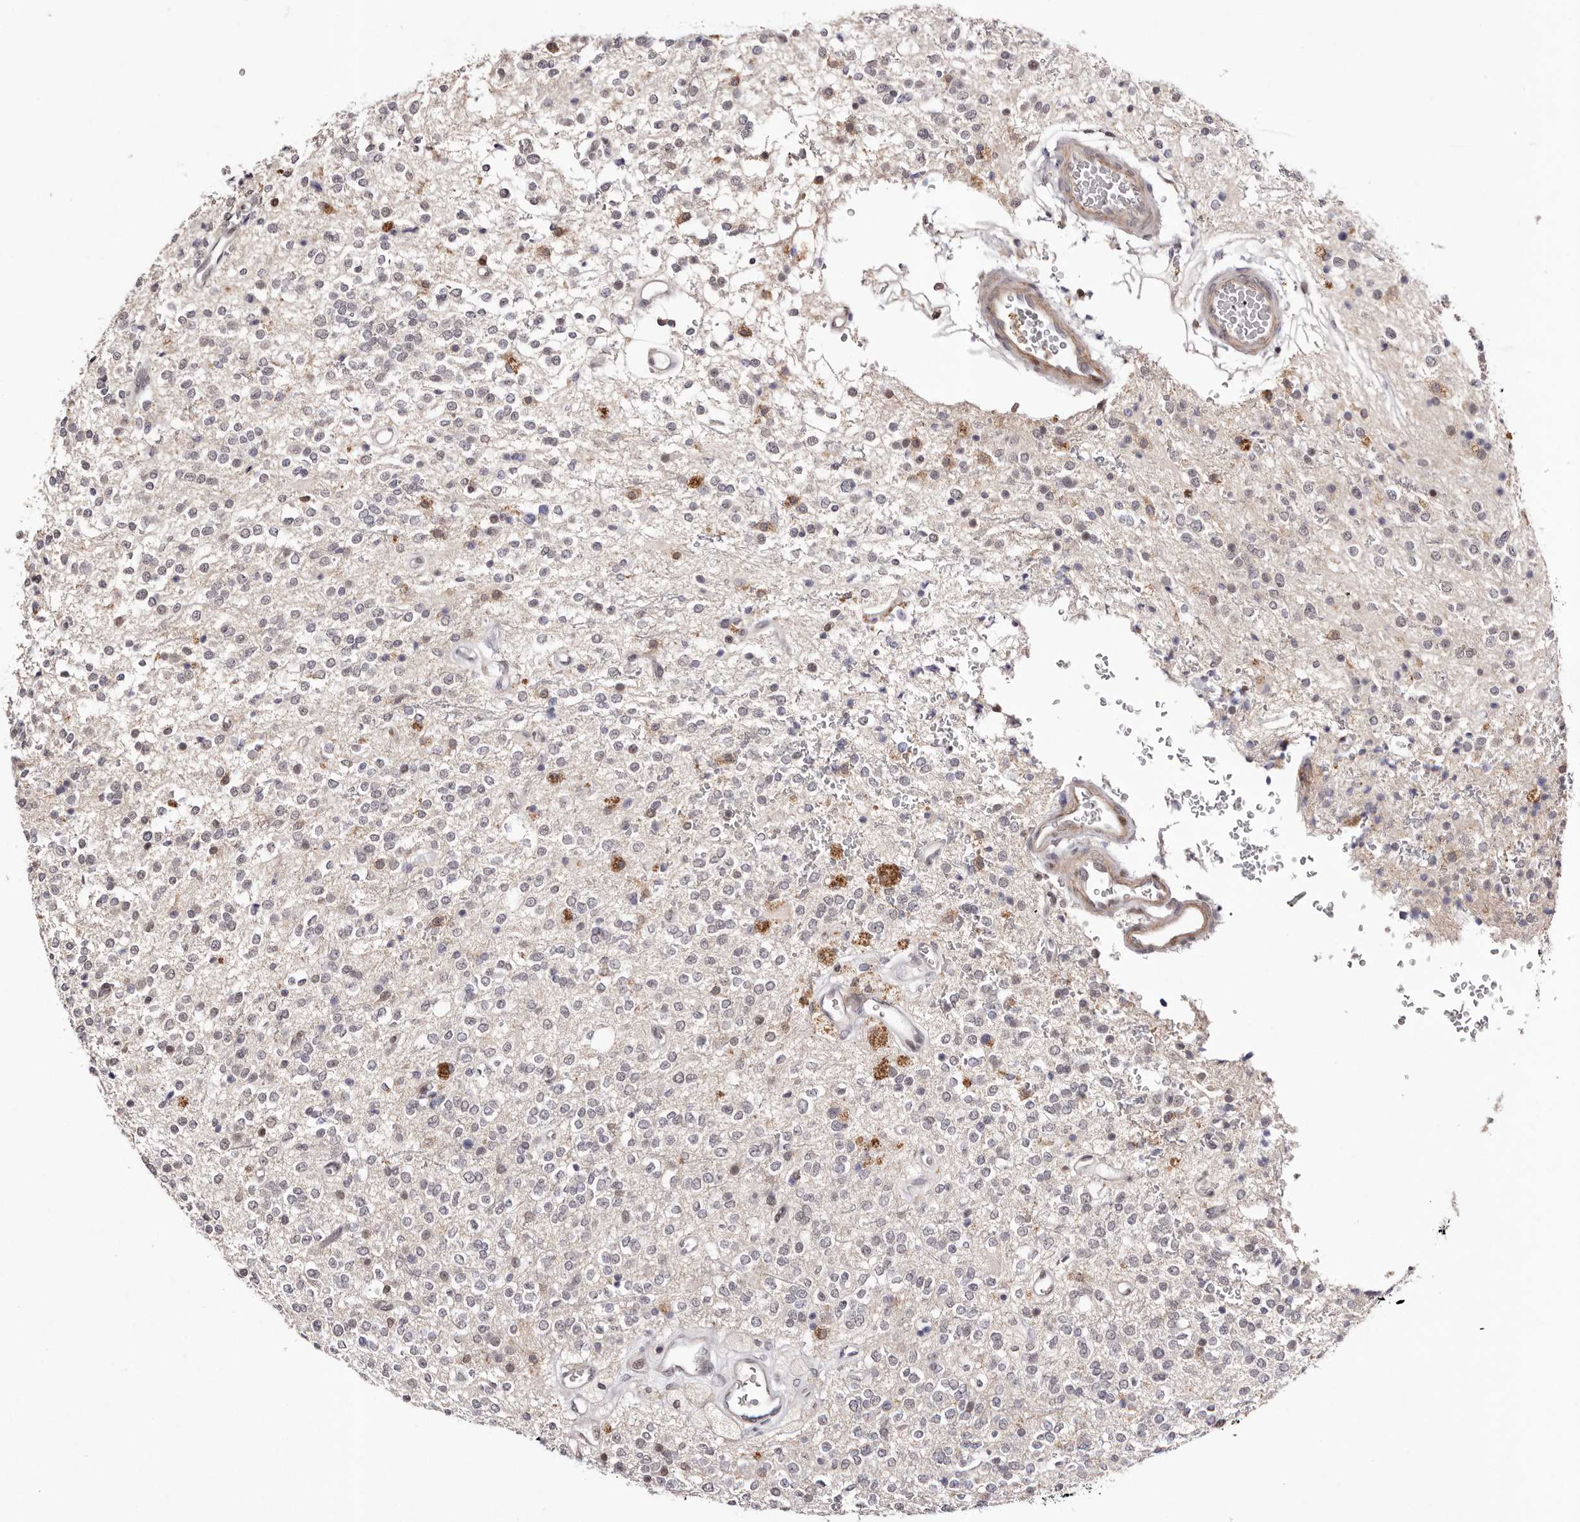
{"staining": {"intensity": "negative", "quantity": "none", "location": "none"}, "tissue": "glioma", "cell_type": "Tumor cells", "image_type": "cancer", "snomed": [{"axis": "morphology", "description": "Glioma, malignant, High grade"}, {"axis": "topography", "description": "Brain"}], "caption": "IHC image of neoplastic tissue: human glioma stained with DAB shows no significant protein staining in tumor cells.", "gene": "FBXO5", "patient": {"sex": "male", "age": 34}}